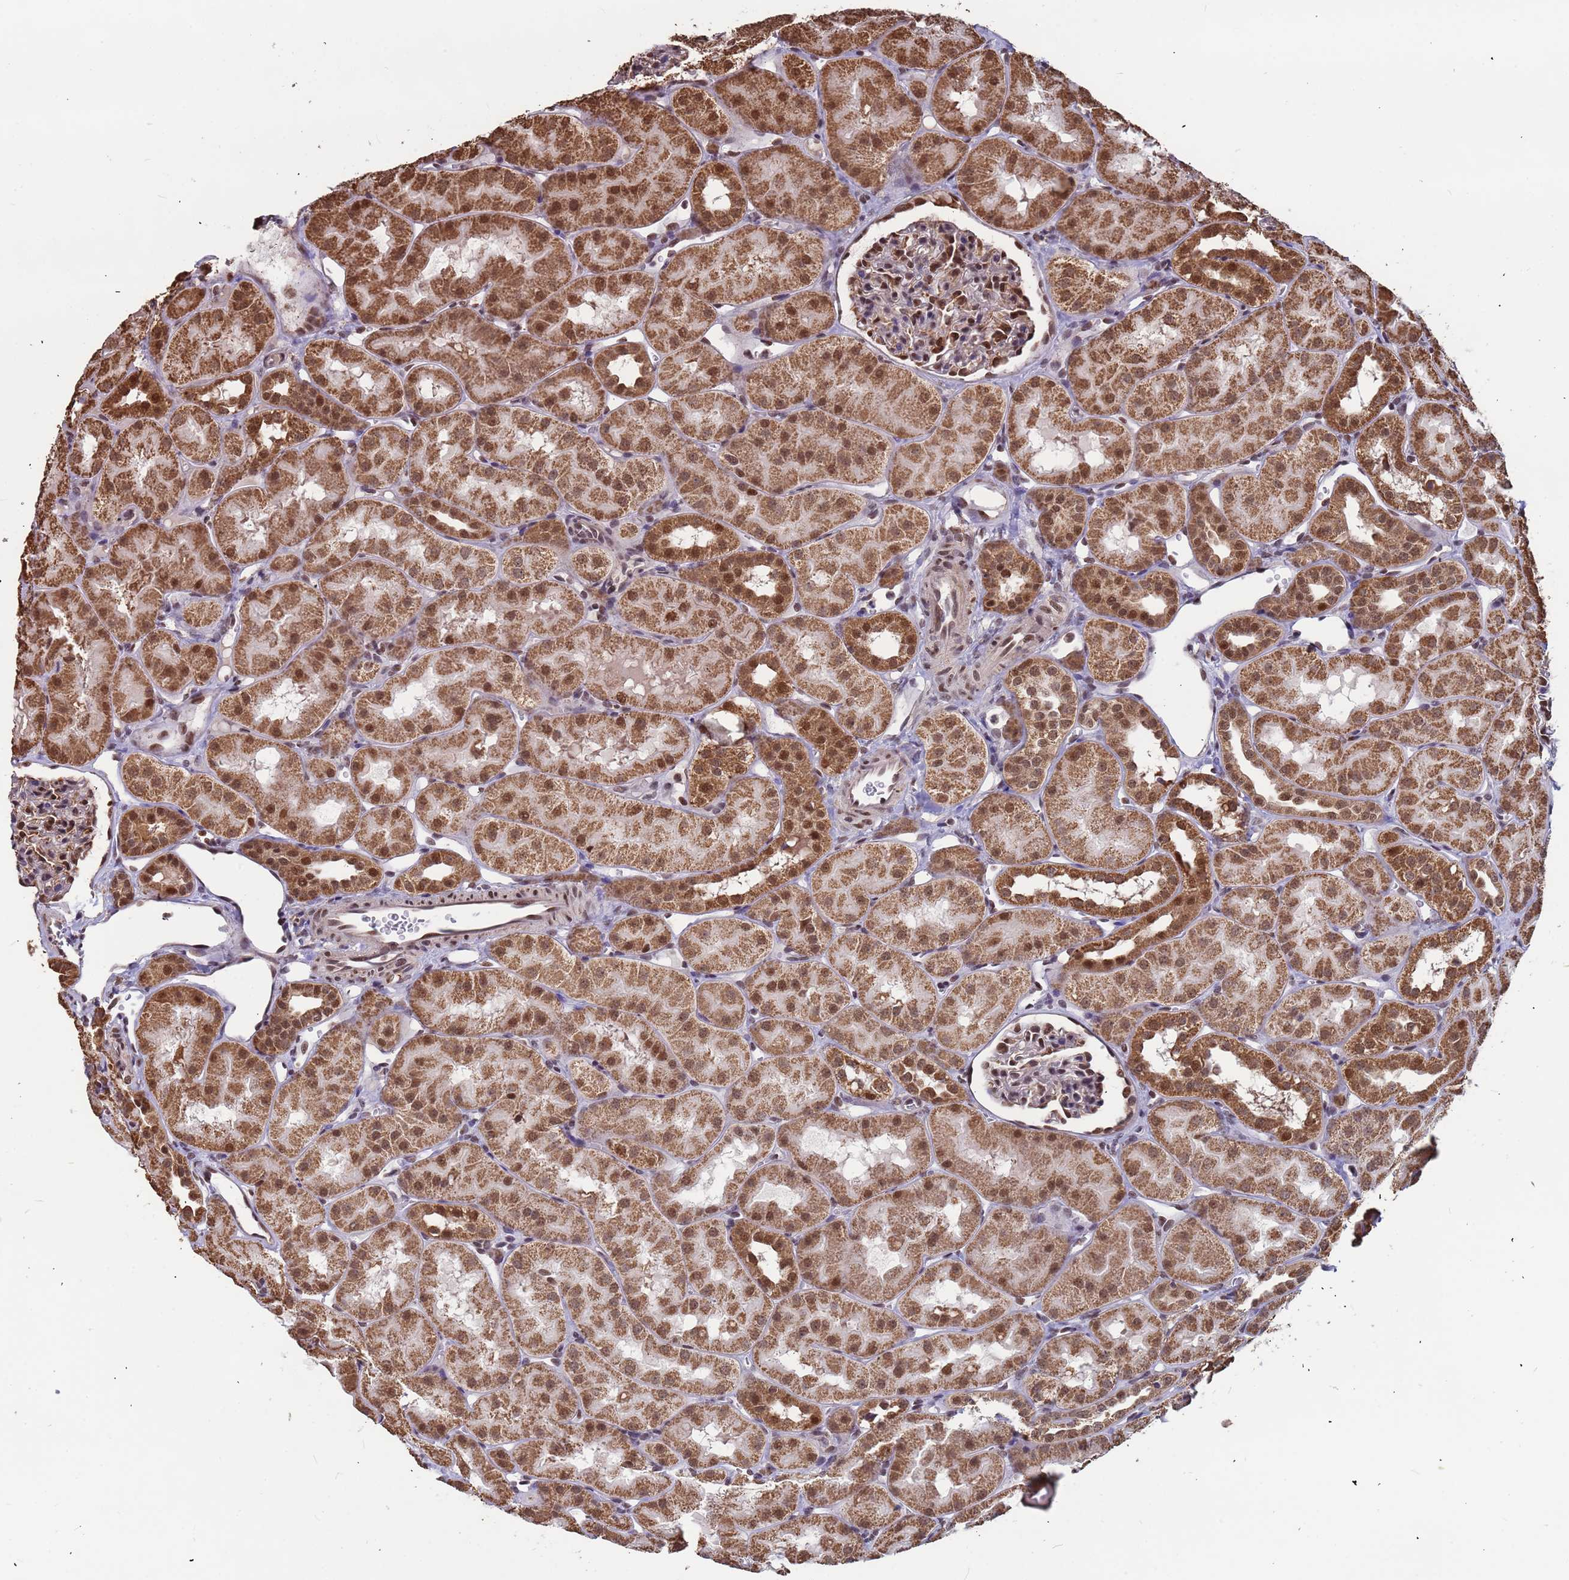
{"staining": {"intensity": "moderate", "quantity": "<25%", "location": "cytoplasmic/membranous,nuclear"}, "tissue": "kidney", "cell_type": "Cells in glomeruli", "image_type": "normal", "snomed": [{"axis": "morphology", "description": "Normal tissue, NOS"}, {"axis": "topography", "description": "Kidney"}, {"axis": "topography", "description": "Urinary bladder"}], "caption": "High-magnification brightfield microscopy of unremarkable kidney stained with DAB (brown) and counterstained with hematoxylin (blue). cells in glomeruli exhibit moderate cytoplasmic/membranous,nuclear expression is identified in about<25% of cells. (DAB IHC with brightfield microscopy, high magnification).", "gene": "DENND2B", "patient": {"sex": "male", "age": 16}}